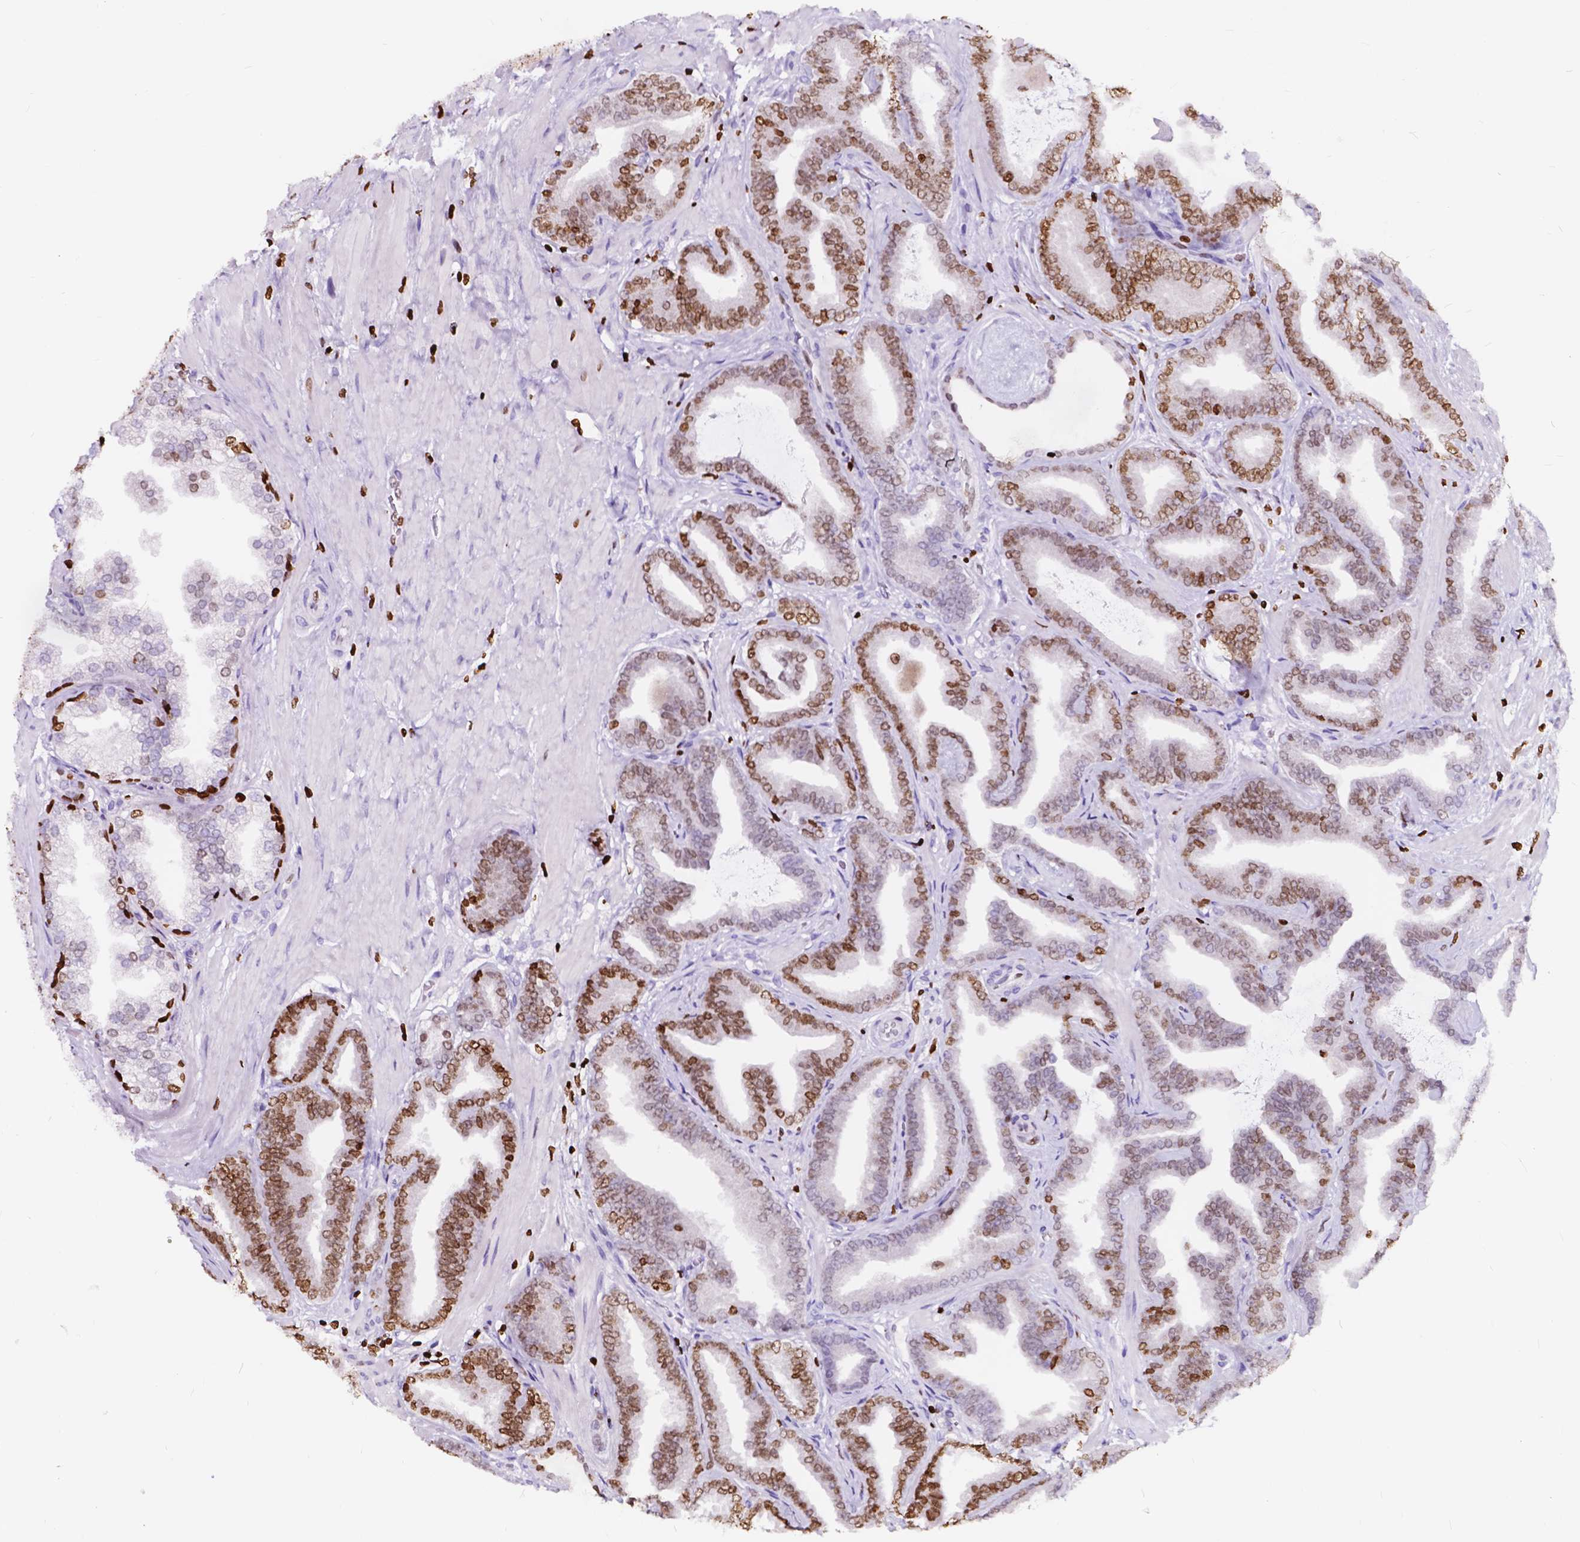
{"staining": {"intensity": "moderate", "quantity": ">75%", "location": "nuclear"}, "tissue": "prostate cancer", "cell_type": "Tumor cells", "image_type": "cancer", "snomed": [{"axis": "morphology", "description": "Adenocarcinoma, Low grade"}, {"axis": "topography", "description": "Prostate"}], "caption": "Immunohistochemical staining of prostate cancer shows medium levels of moderate nuclear expression in about >75% of tumor cells.", "gene": "CBY3", "patient": {"sex": "male", "age": 63}}